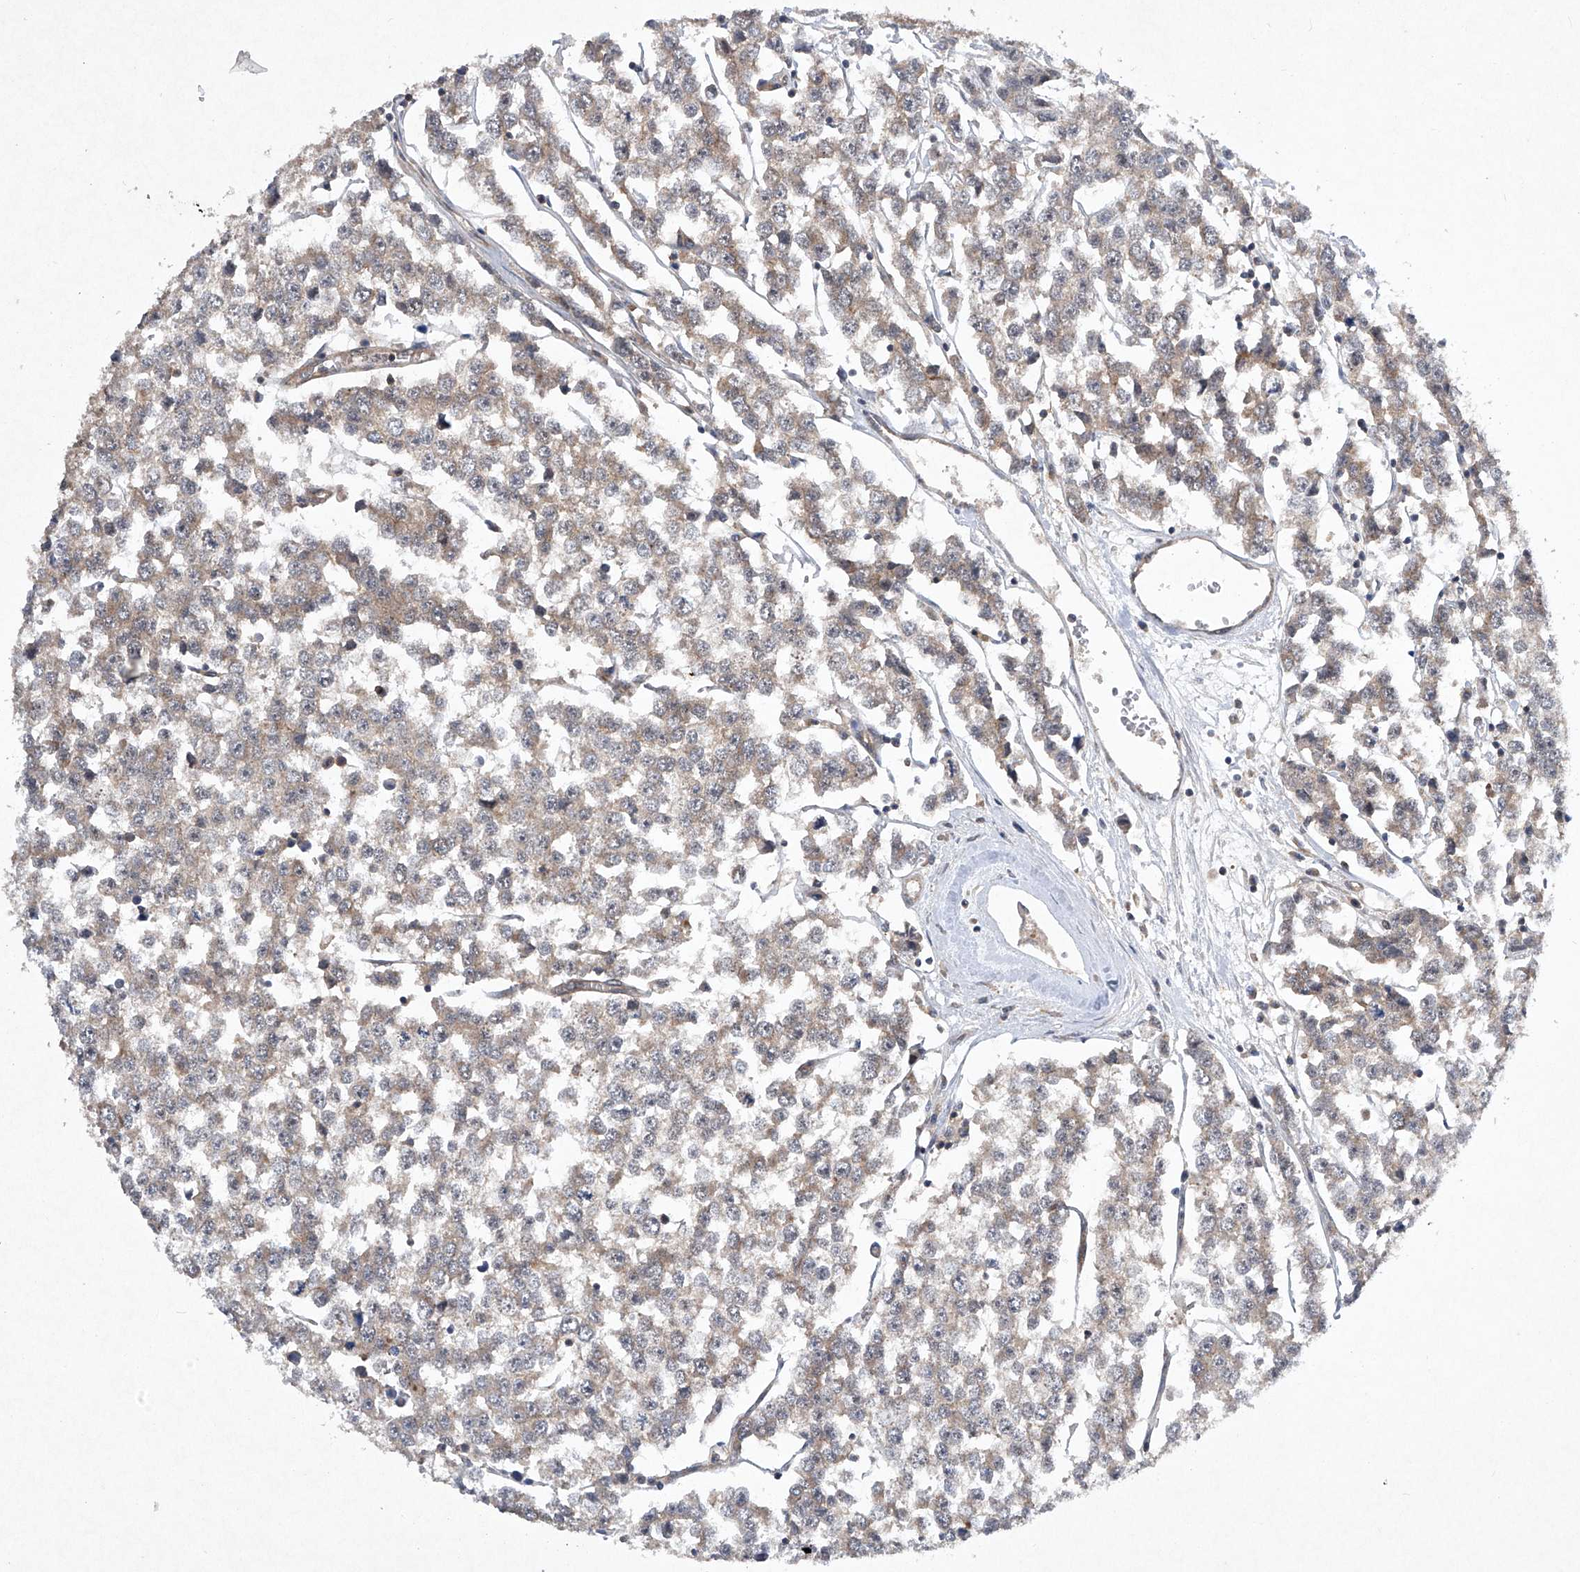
{"staining": {"intensity": "moderate", "quantity": "25%-75%", "location": "cytoplasmic/membranous"}, "tissue": "testis cancer", "cell_type": "Tumor cells", "image_type": "cancer", "snomed": [{"axis": "morphology", "description": "Seminoma, NOS"}, {"axis": "morphology", "description": "Carcinoma, Embryonal, NOS"}, {"axis": "topography", "description": "Testis"}], "caption": "IHC photomicrograph of neoplastic tissue: human testis seminoma stained using immunohistochemistry shows medium levels of moderate protein expression localized specifically in the cytoplasmic/membranous of tumor cells, appearing as a cytoplasmic/membranous brown color.", "gene": "CISH", "patient": {"sex": "male", "age": 52}}